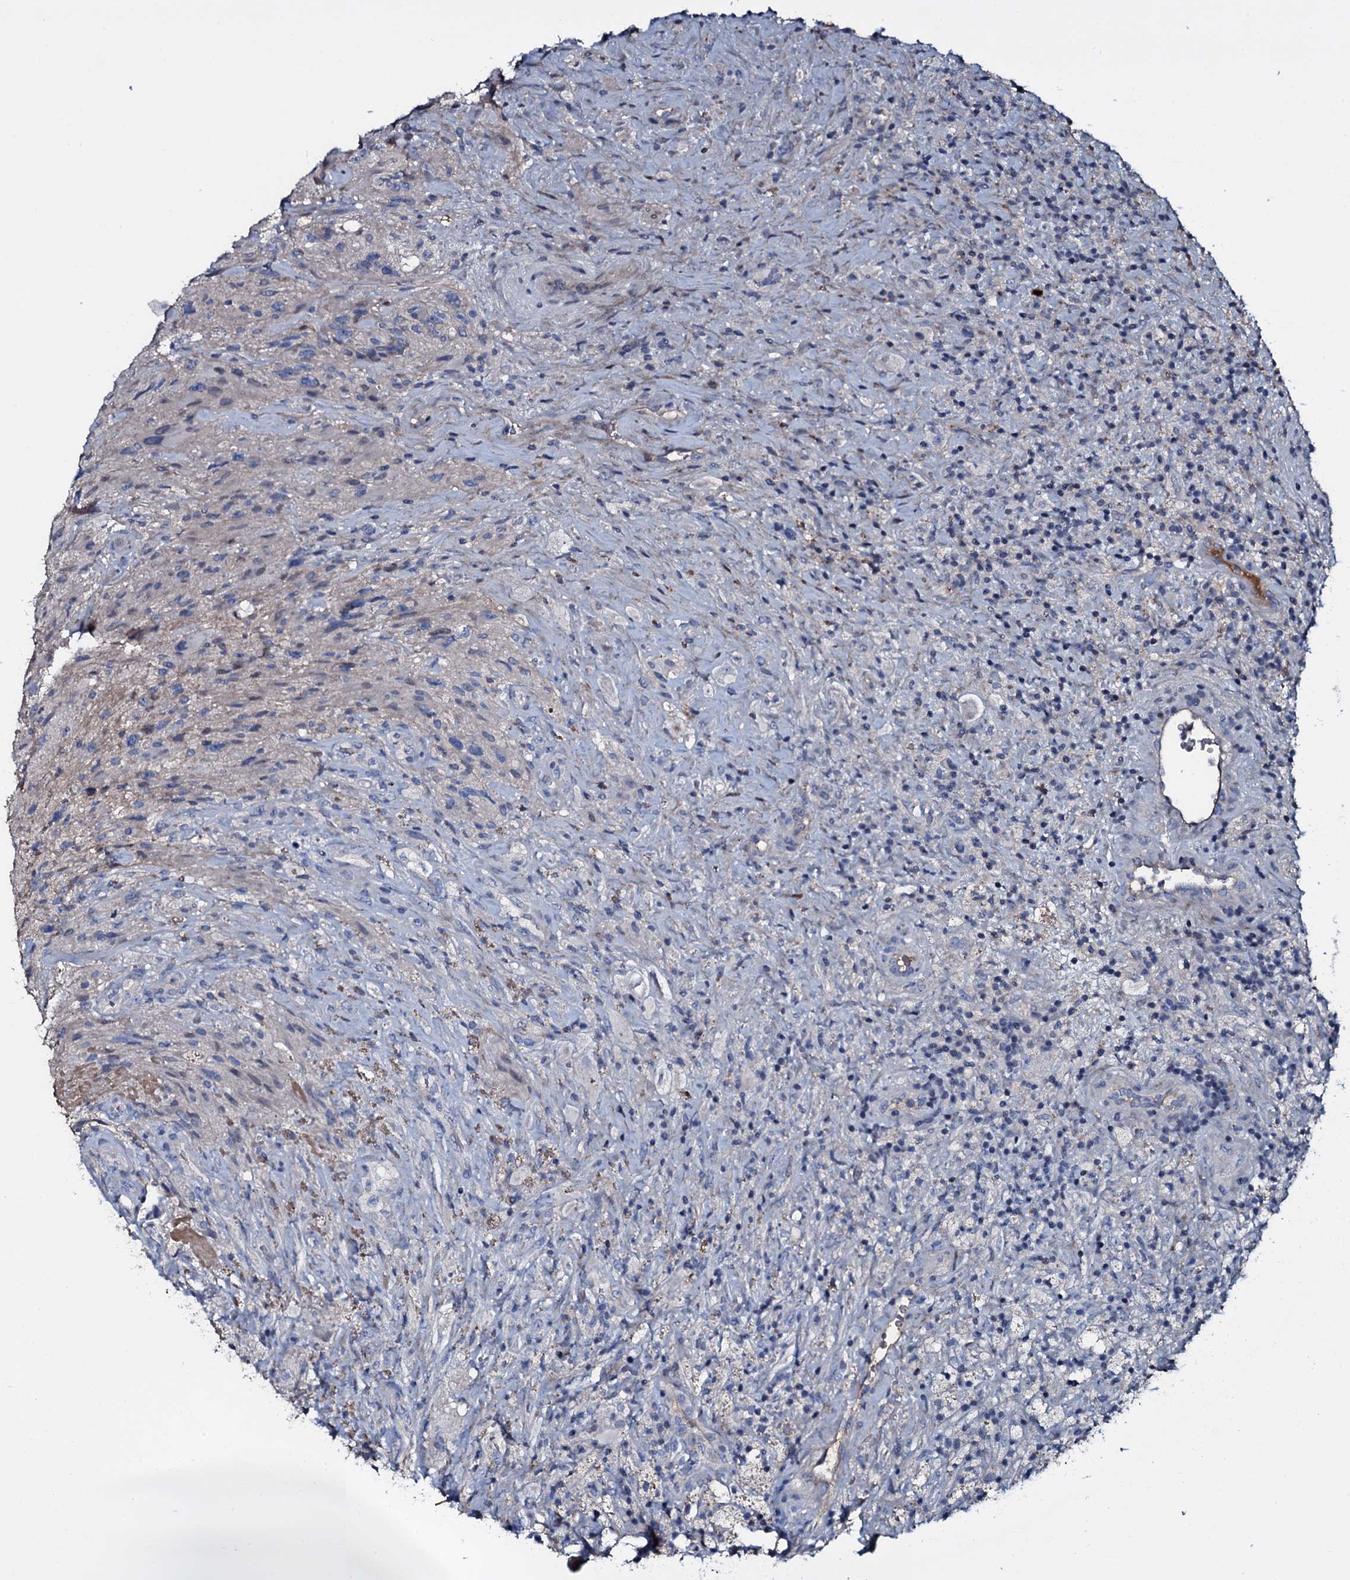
{"staining": {"intensity": "negative", "quantity": "none", "location": "none"}, "tissue": "glioma", "cell_type": "Tumor cells", "image_type": "cancer", "snomed": [{"axis": "morphology", "description": "Glioma, malignant, High grade"}, {"axis": "topography", "description": "Brain"}], "caption": "Immunohistochemistry (IHC) photomicrograph of human malignant glioma (high-grade) stained for a protein (brown), which shows no positivity in tumor cells.", "gene": "LYG2", "patient": {"sex": "male", "age": 69}}